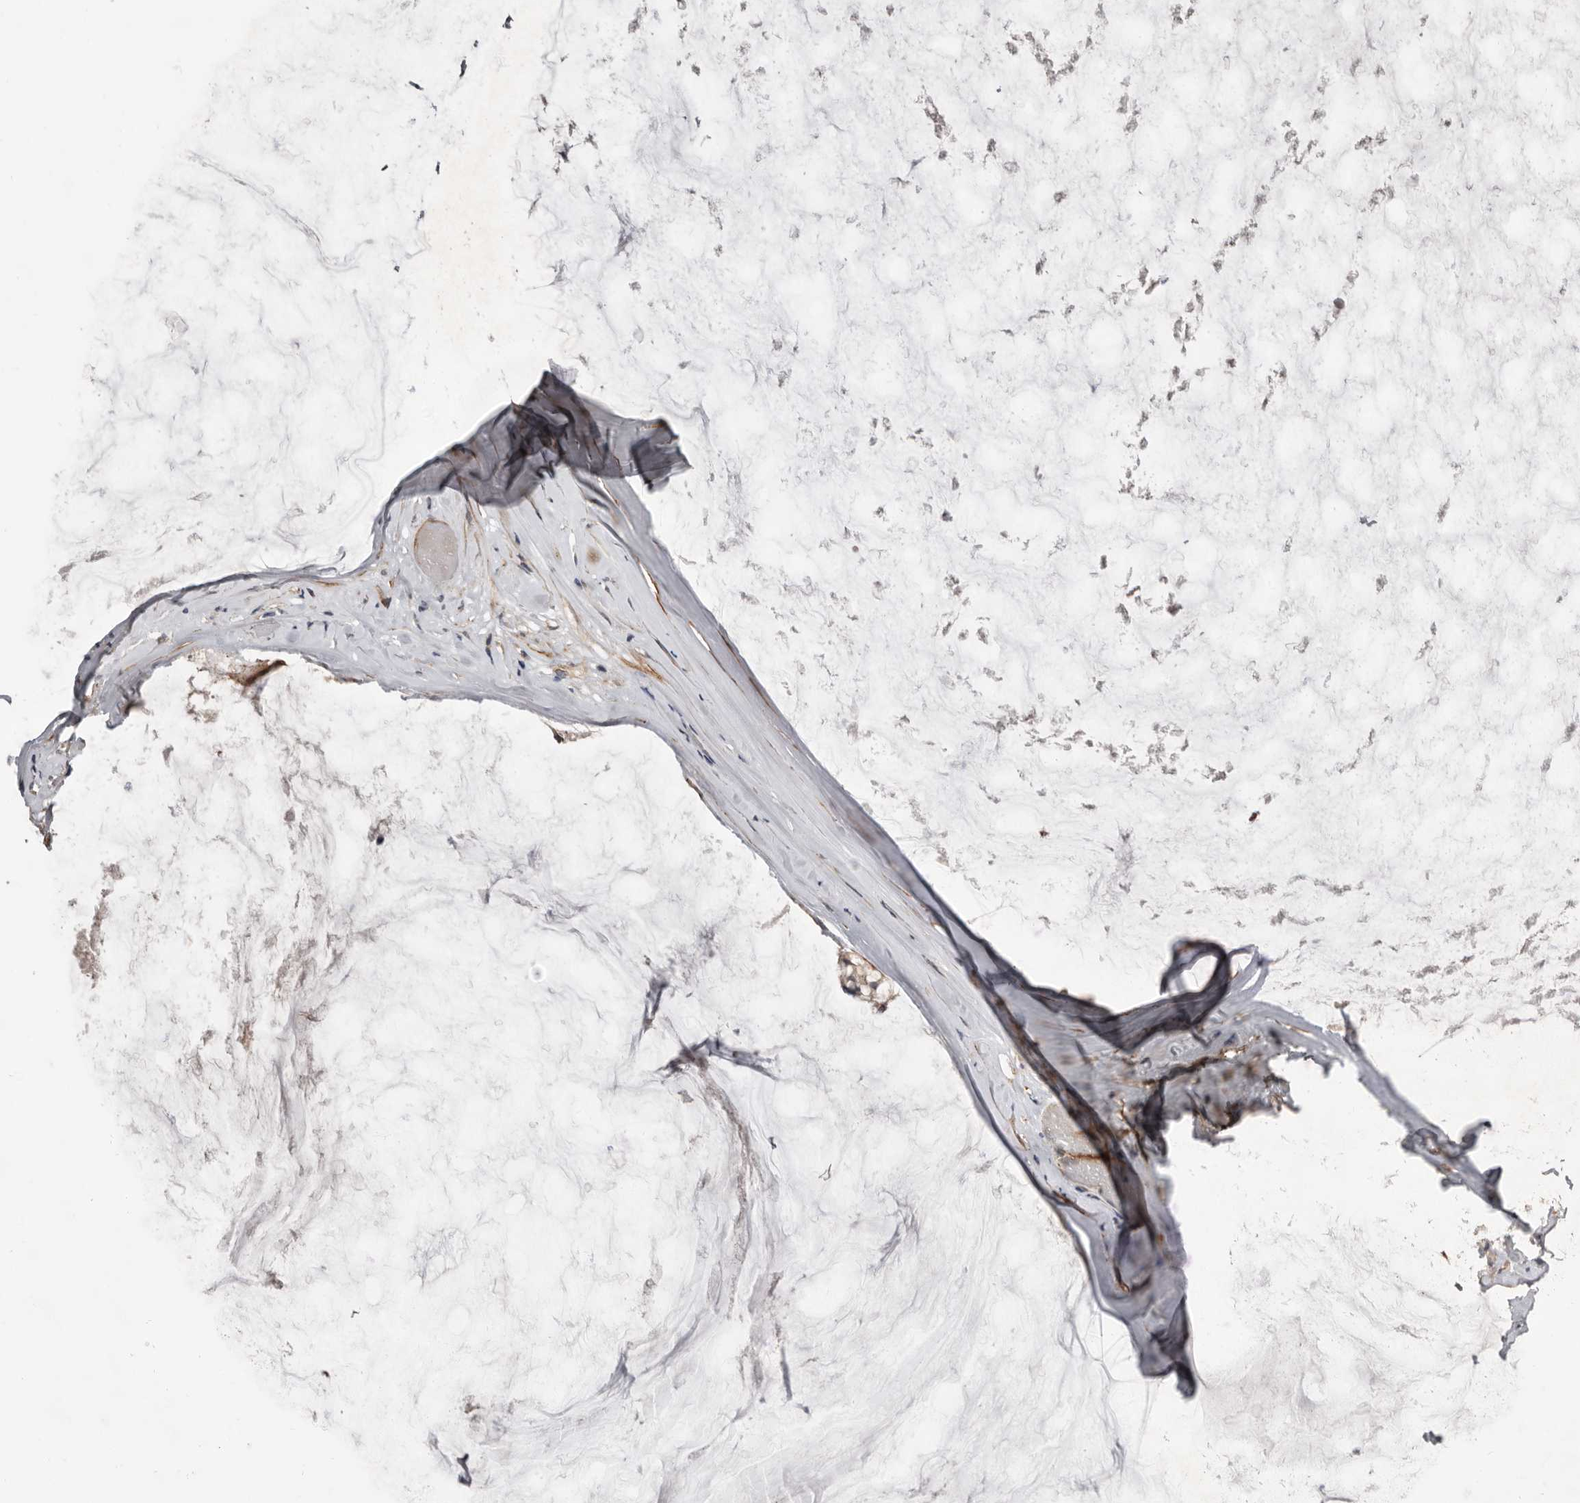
{"staining": {"intensity": "weak", "quantity": "25%-75%", "location": "cytoplasmic/membranous"}, "tissue": "ovarian cancer", "cell_type": "Tumor cells", "image_type": "cancer", "snomed": [{"axis": "morphology", "description": "Cystadenocarcinoma, mucinous, NOS"}, {"axis": "topography", "description": "Ovary"}], "caption": "A low amount of weak cytoplasmic/membranous positivity is seen in approximately 25%-75% of tumor cells in ovarian cancer (mucinous cystadenocarcinoma) tissue.", "gene": "FGFR4", "patient": {"sex": "female", "age": 39}}